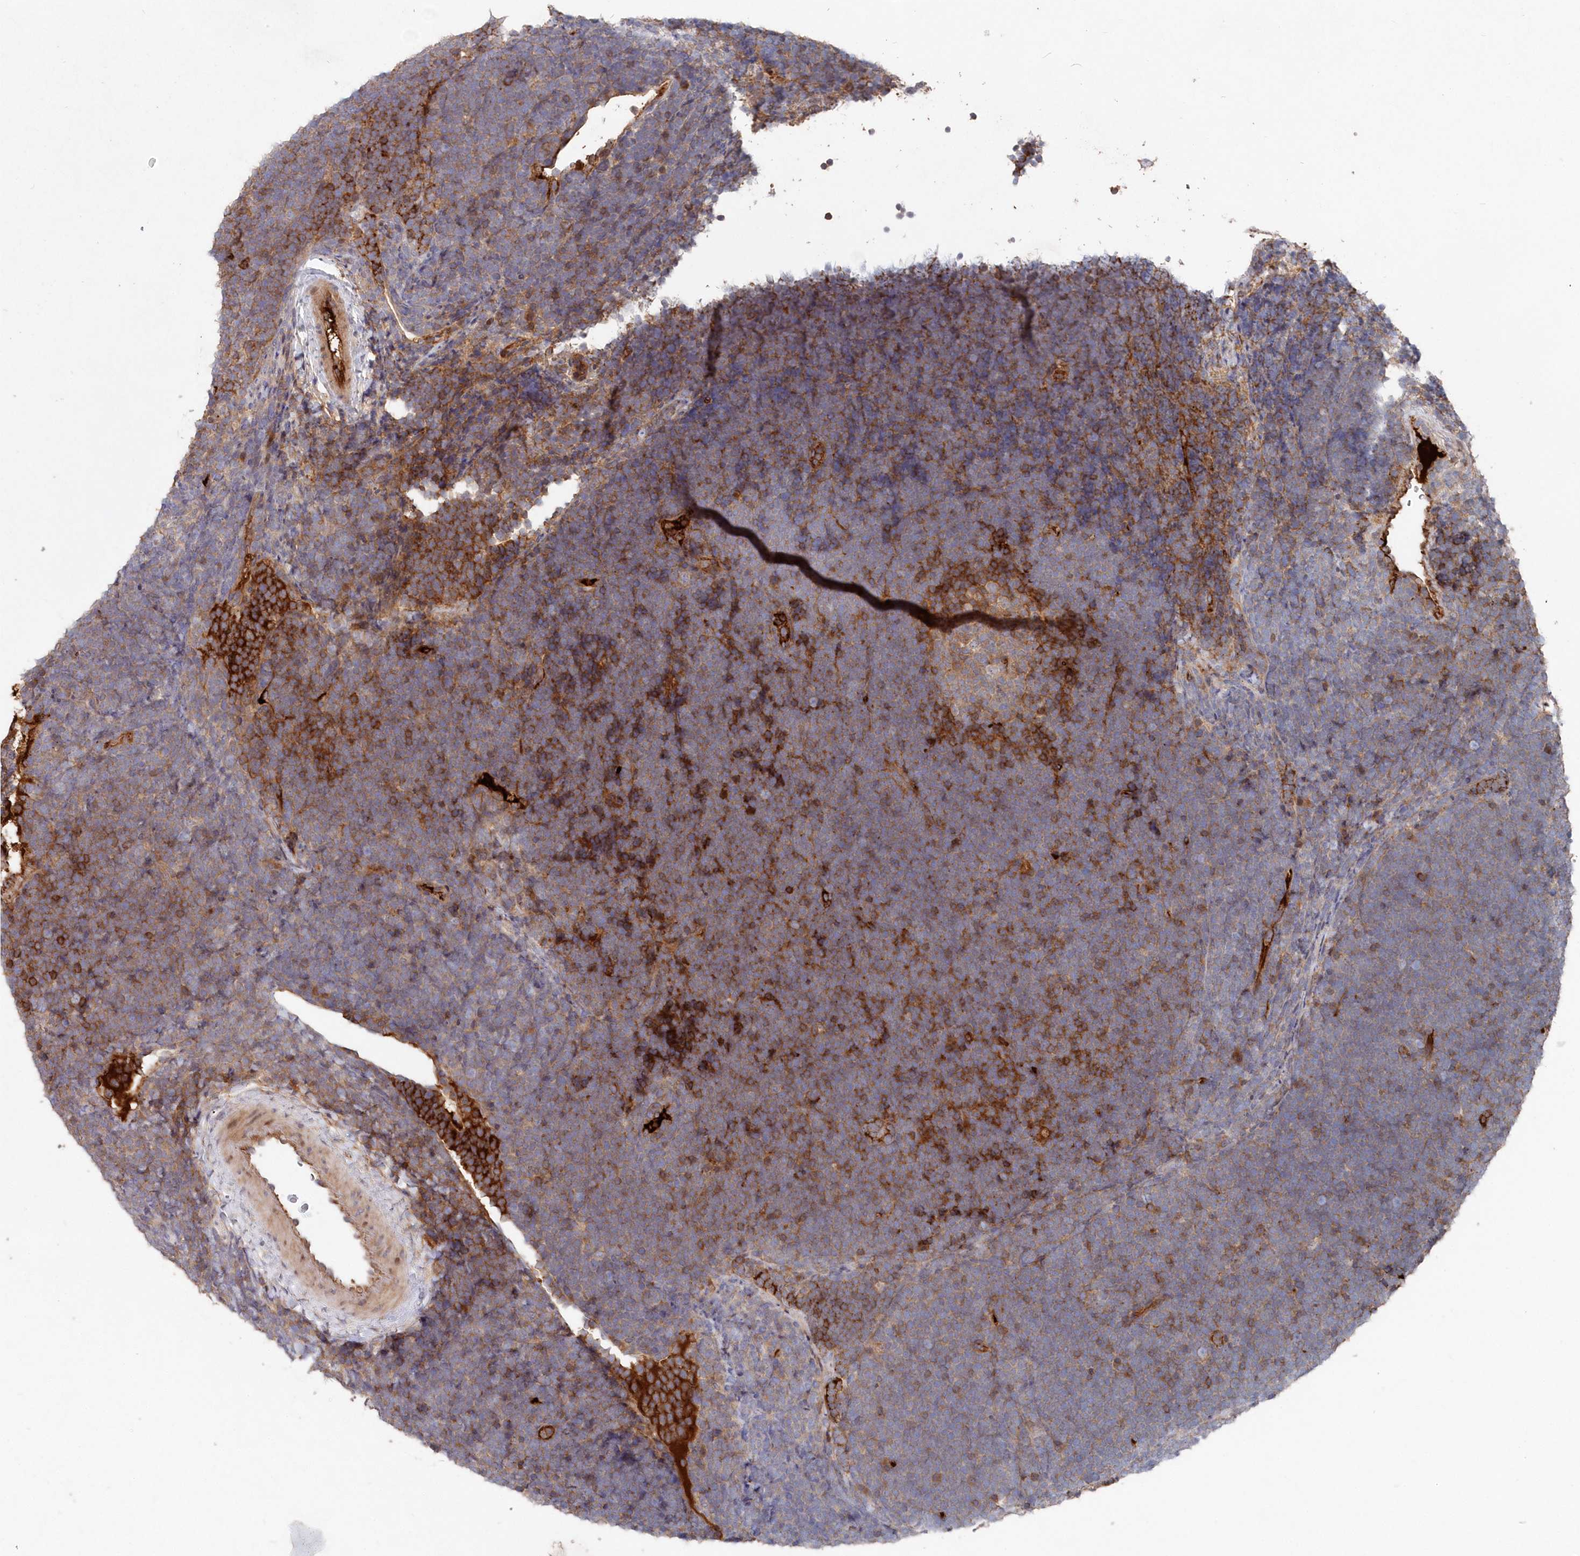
{"staining": {"intensity": "moderate", "quantity": "<25%", "location": "cytoplasmic/membranous"}, "tissue": "lymphoma", "cell_type": "Tumor cells", "image_type": "cancer", "snomed": [{"axis": "morphology", "description": "Malignant lymphoma, non-Hodgkin's type, High grade"}, {"axis": "topography", "description": "Lymph node"}], "caption": "The image shows immunohistochemical staining of malignant lymphoma, non-Hodgkin's type (high-grade). There is moderate cytoplasmic/membranous staining is appreciated in about <25% of tumor cells.", "gene": "ABHD14B", "patient": {"sex": "male", "age": 13}}